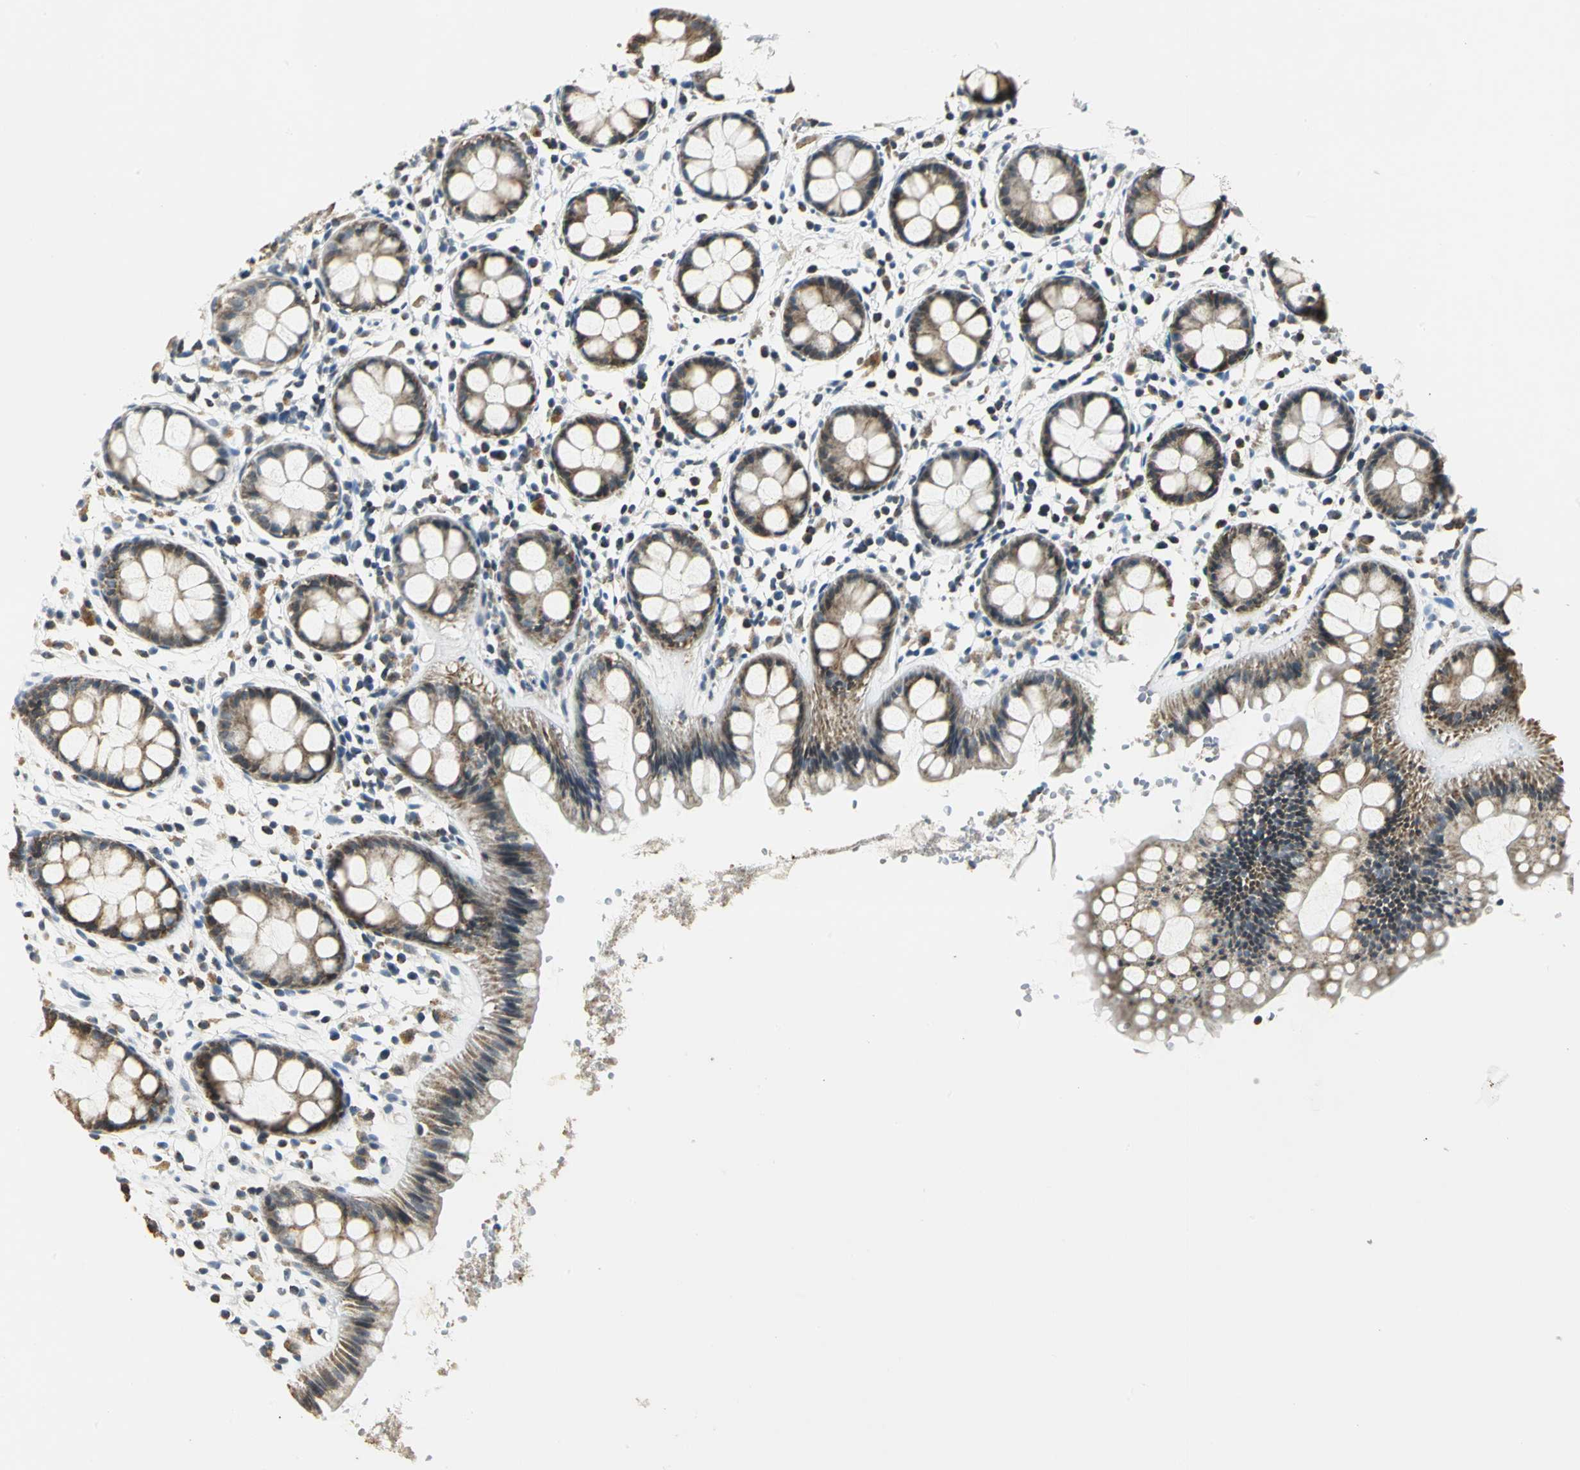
{"staining": {"intensity": "moderate", "quantity": ">75%", "location": "cytoplasmic/membranous"}, "tissue": "rectum", "cell_type": "Glandular cells", "image_type": "normal", "snomed": [{"axis": "morphology", "description": "Normal tissue, NOS"}, {"axis": "topography", "description": "Rectum"}], "caption": "This histopathology image reveals IHC staining of normal human rectum, with medium moderate cytoplasmic/membranous expression in about >75% of glandular cells.", "gene": "USP40", "patient": {"sex": "female", "age": 66}}